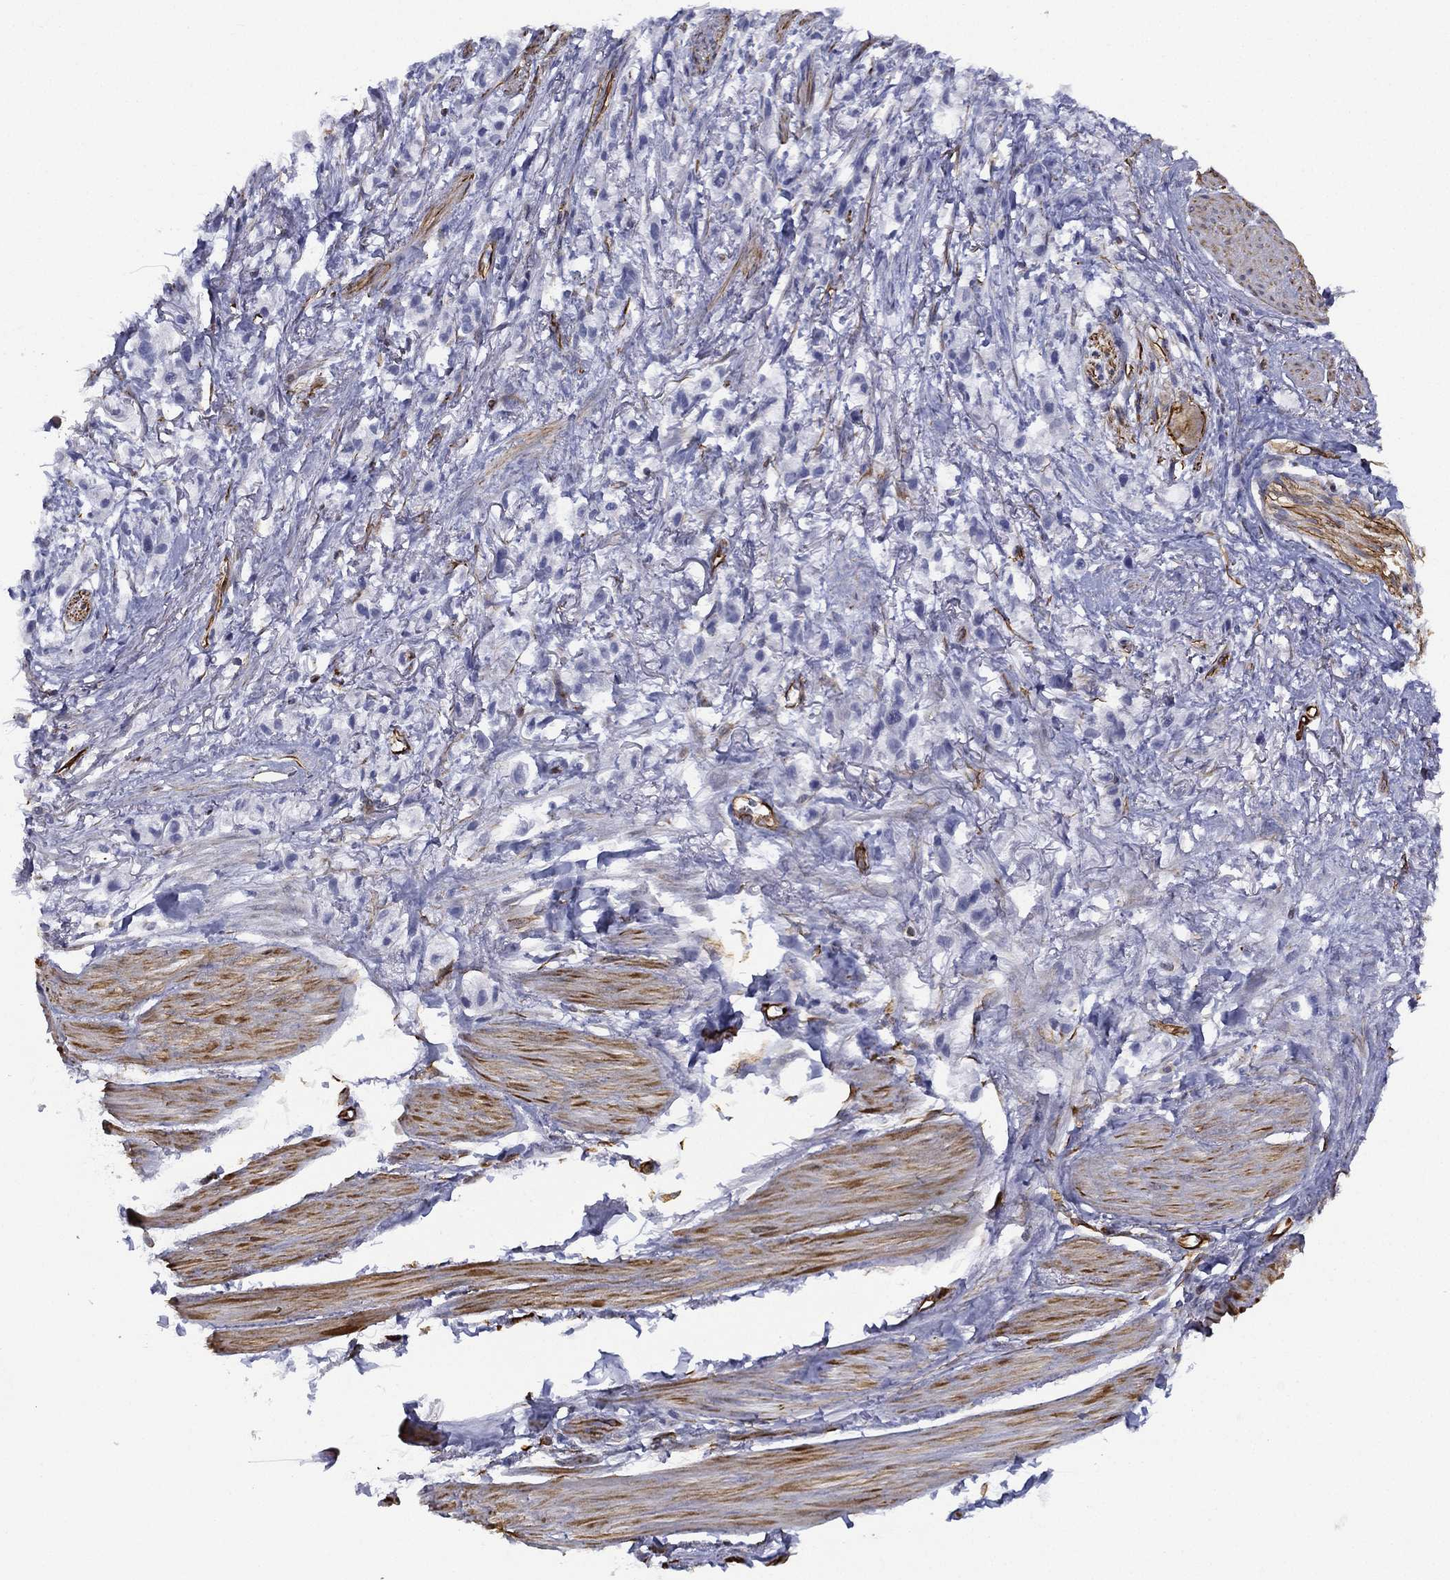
{"staining": {"intensity": "negative", "quantity": "none", "location": "none"}, "tissue": "stomach cancer", "cell_type": "Tumor cells", "image_type": "cancer", "snomed": [{"axis": "morphology", "description": "Adenocarcinoma, NOS"}, {"axis": "topography", "description": "Stomach"}], "caption": "Stomach adenocarcinoma was stained to show a protein in brown. There is no significant expression in tumor cells.", "gene": "MAS1", "patient": {"sex": "female", "age": 81}}